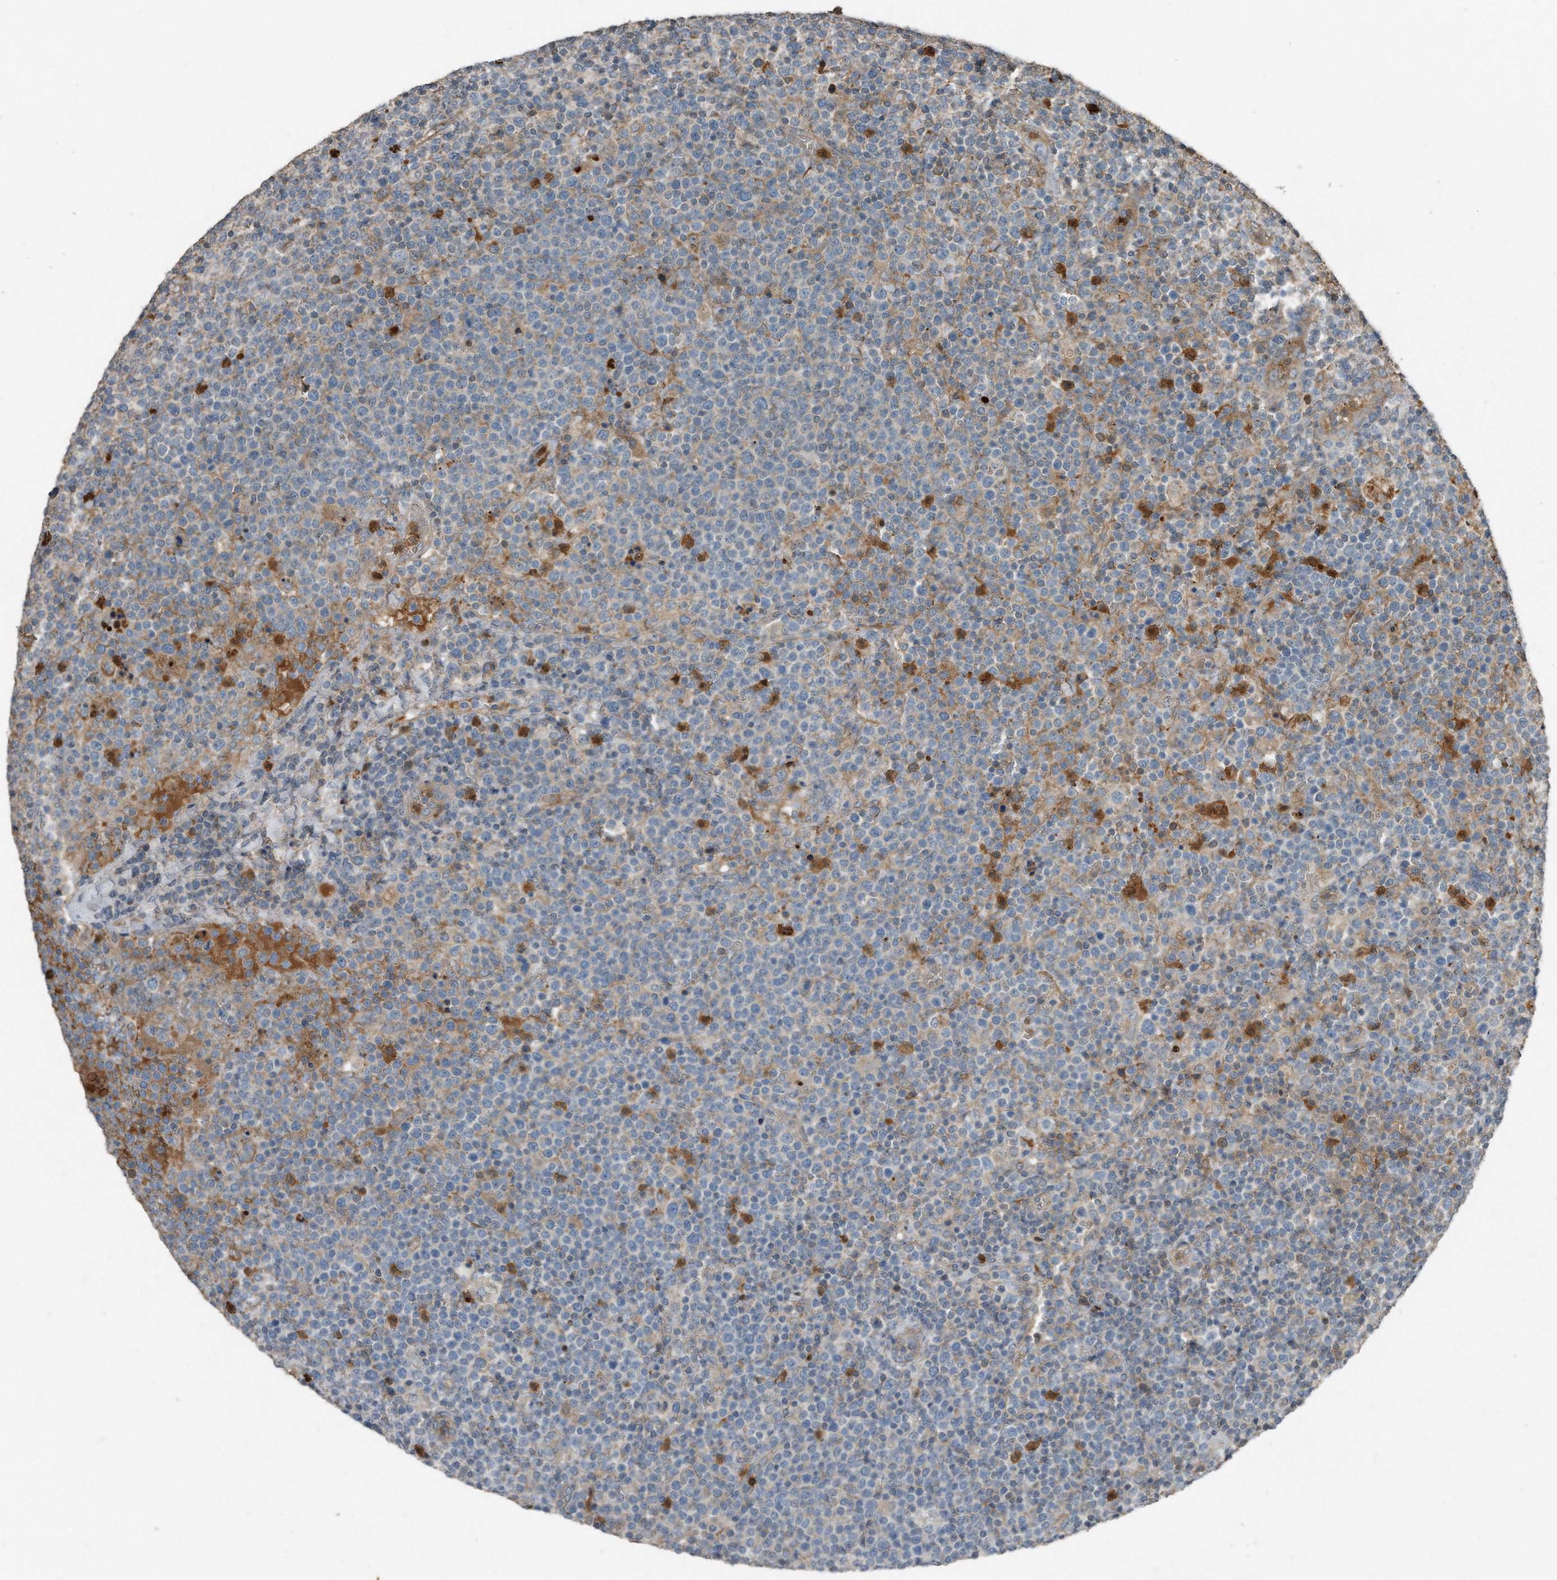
{"staining": {"intensity": "negative", "quantity": "none", "location": "none"}, "tissue": "lymphoma", "cell_type": "Tumor cells", "image_type": "cancer", "snomed": [{"axis": "morphology", "description": "Malignant lymphoma, non-Hodgkin's type, High grade"}, {"axis": "topography", "description": "Lymph node"}], "caption": "A histopathology image of human high-grade malignant lymphoma, non-Hodgkin's type is negative for staining in tumor cells. (DAB (3,3'-diaminobenzidine) immunohistochemistry (IHC) with hematoxylin counter stain).", "gene": "C9", "patient": {"sex": "male", "age": 61}}